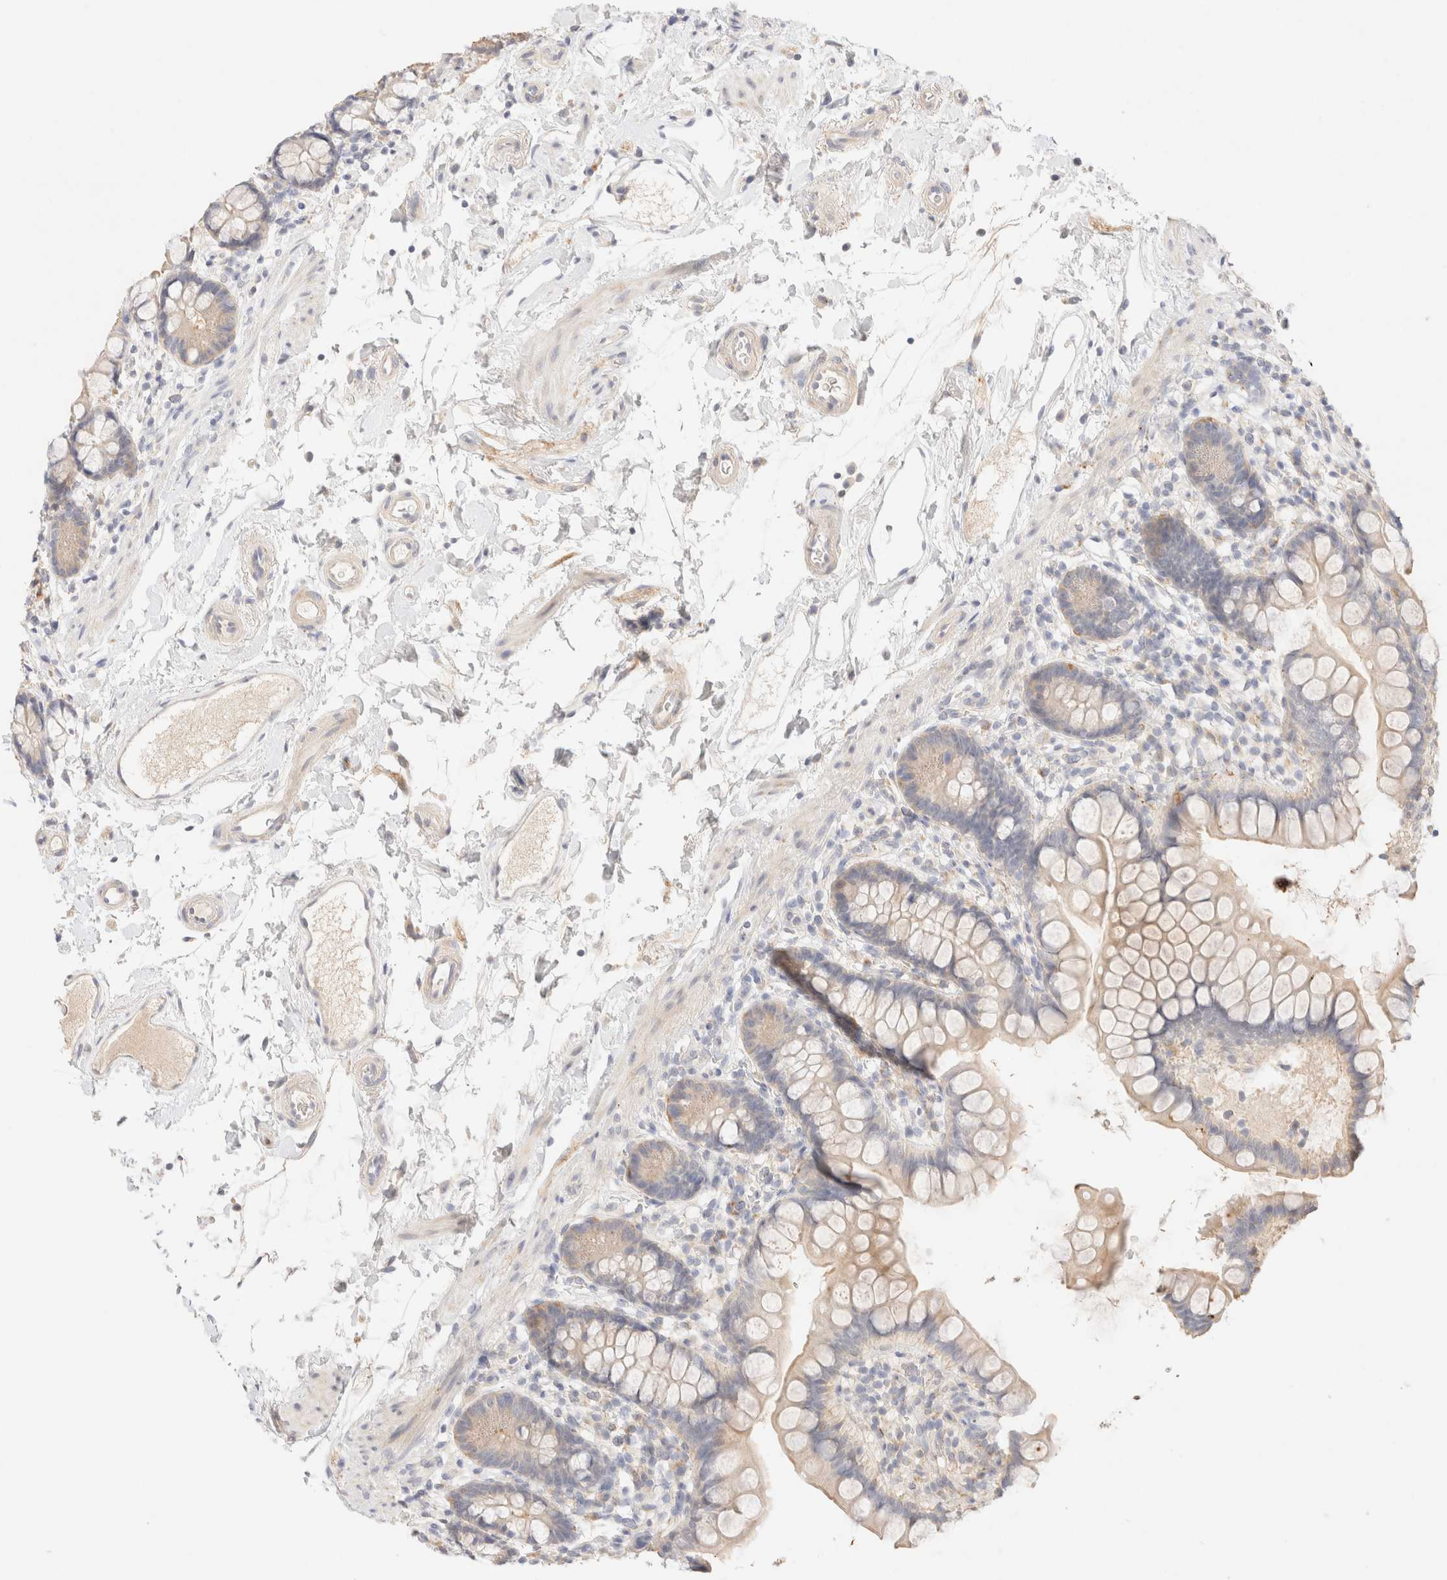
{"staining": {"intensity": "weak", "quantity": "<25%", "location": "cytoplasmic/membranous"}, "tissue": "small intestine", "cell_type": "Glandular cells", "image_type": "normal", "snomed": [{"axis": "morphology", "description": "Normal tissue, NOS"}, {"axis": "topography", "description": "Small intestine"}], "caption": "DAB immunohistochemical staining of unremarkable small intestine exhibits no significant staining in glandular cells.", "gene": "SNTB1", "patient": {"sex": "female", "age": 84}}